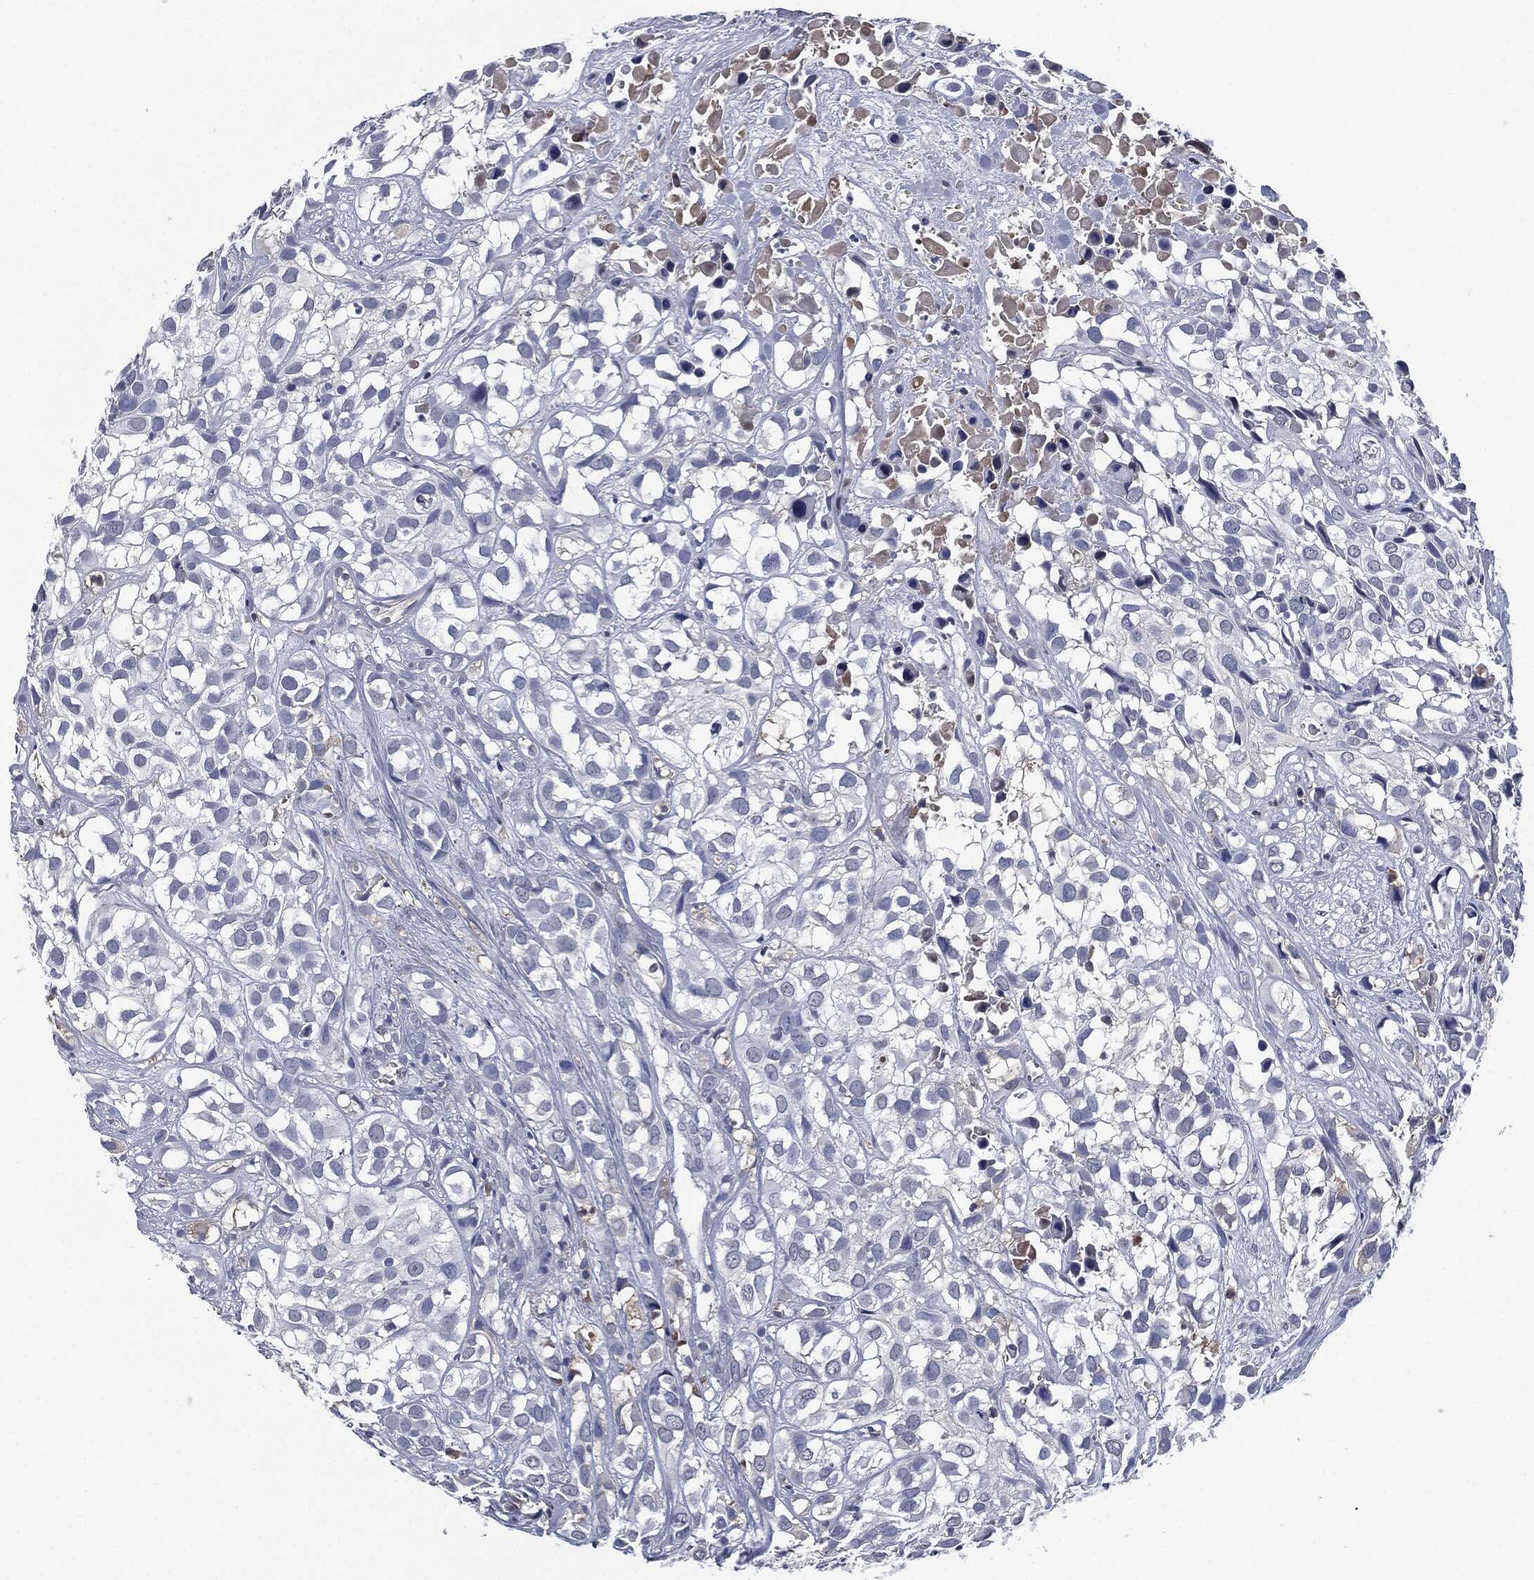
{"staining": {"intensity": "negative", "quantity": "none", "location": "none"}, "tissue": "urothelial cancer", "cell_type": "Tumor cells", "image_type": "cancer", "snomed": [{"axis": "morphology", "description": "Urothelial carcinoma, High grade"}, {"axis": "topography", "description": "Urinary bladder"}], "caption": "Immunohistochemical staining of urothelial cancer displays no significant positivity in tumor cells.", "gene": "SIGLEC7", "patient": {"sex": "male", "age": 56}}